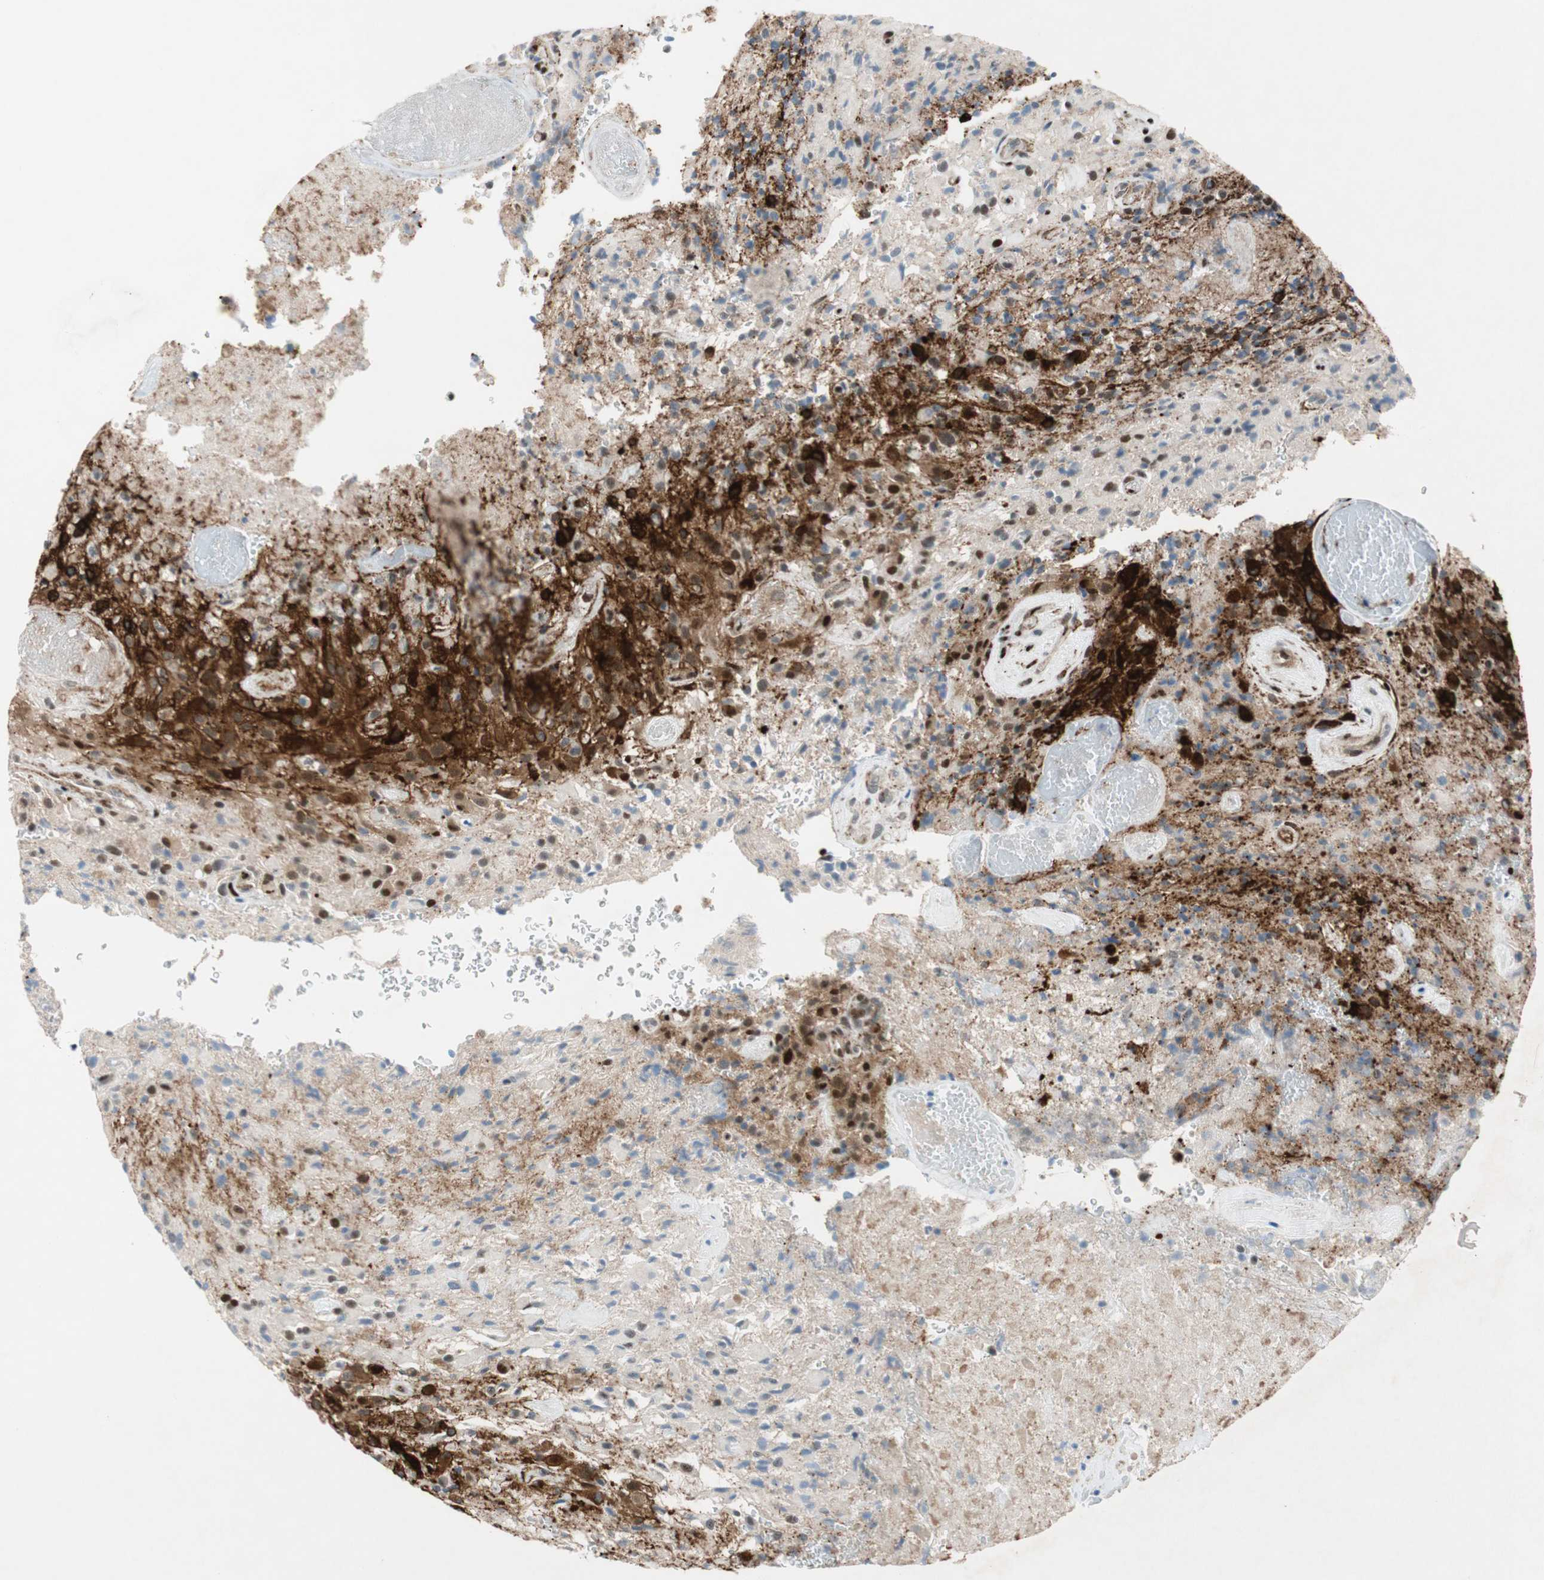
{"staining": {"intensity": "weak", "quantity": "<25%", "location": "nuclear"}, "tissue": "glioma", "cell_type": "Tumor cells", "image_type": "cancer", "snomed": [{"axis": "morphology", "description": "Glioma, malignant, High grade"}, {"axis": "topography", "description": "Brain"}], "caption": "DAB (3,3'-diaminobenzidine) immunohistochemical staining of glioma shows no significant expression in tumor cells.", "gene": "FBXO44", "patient": {"sex": "male", "age": 71}}